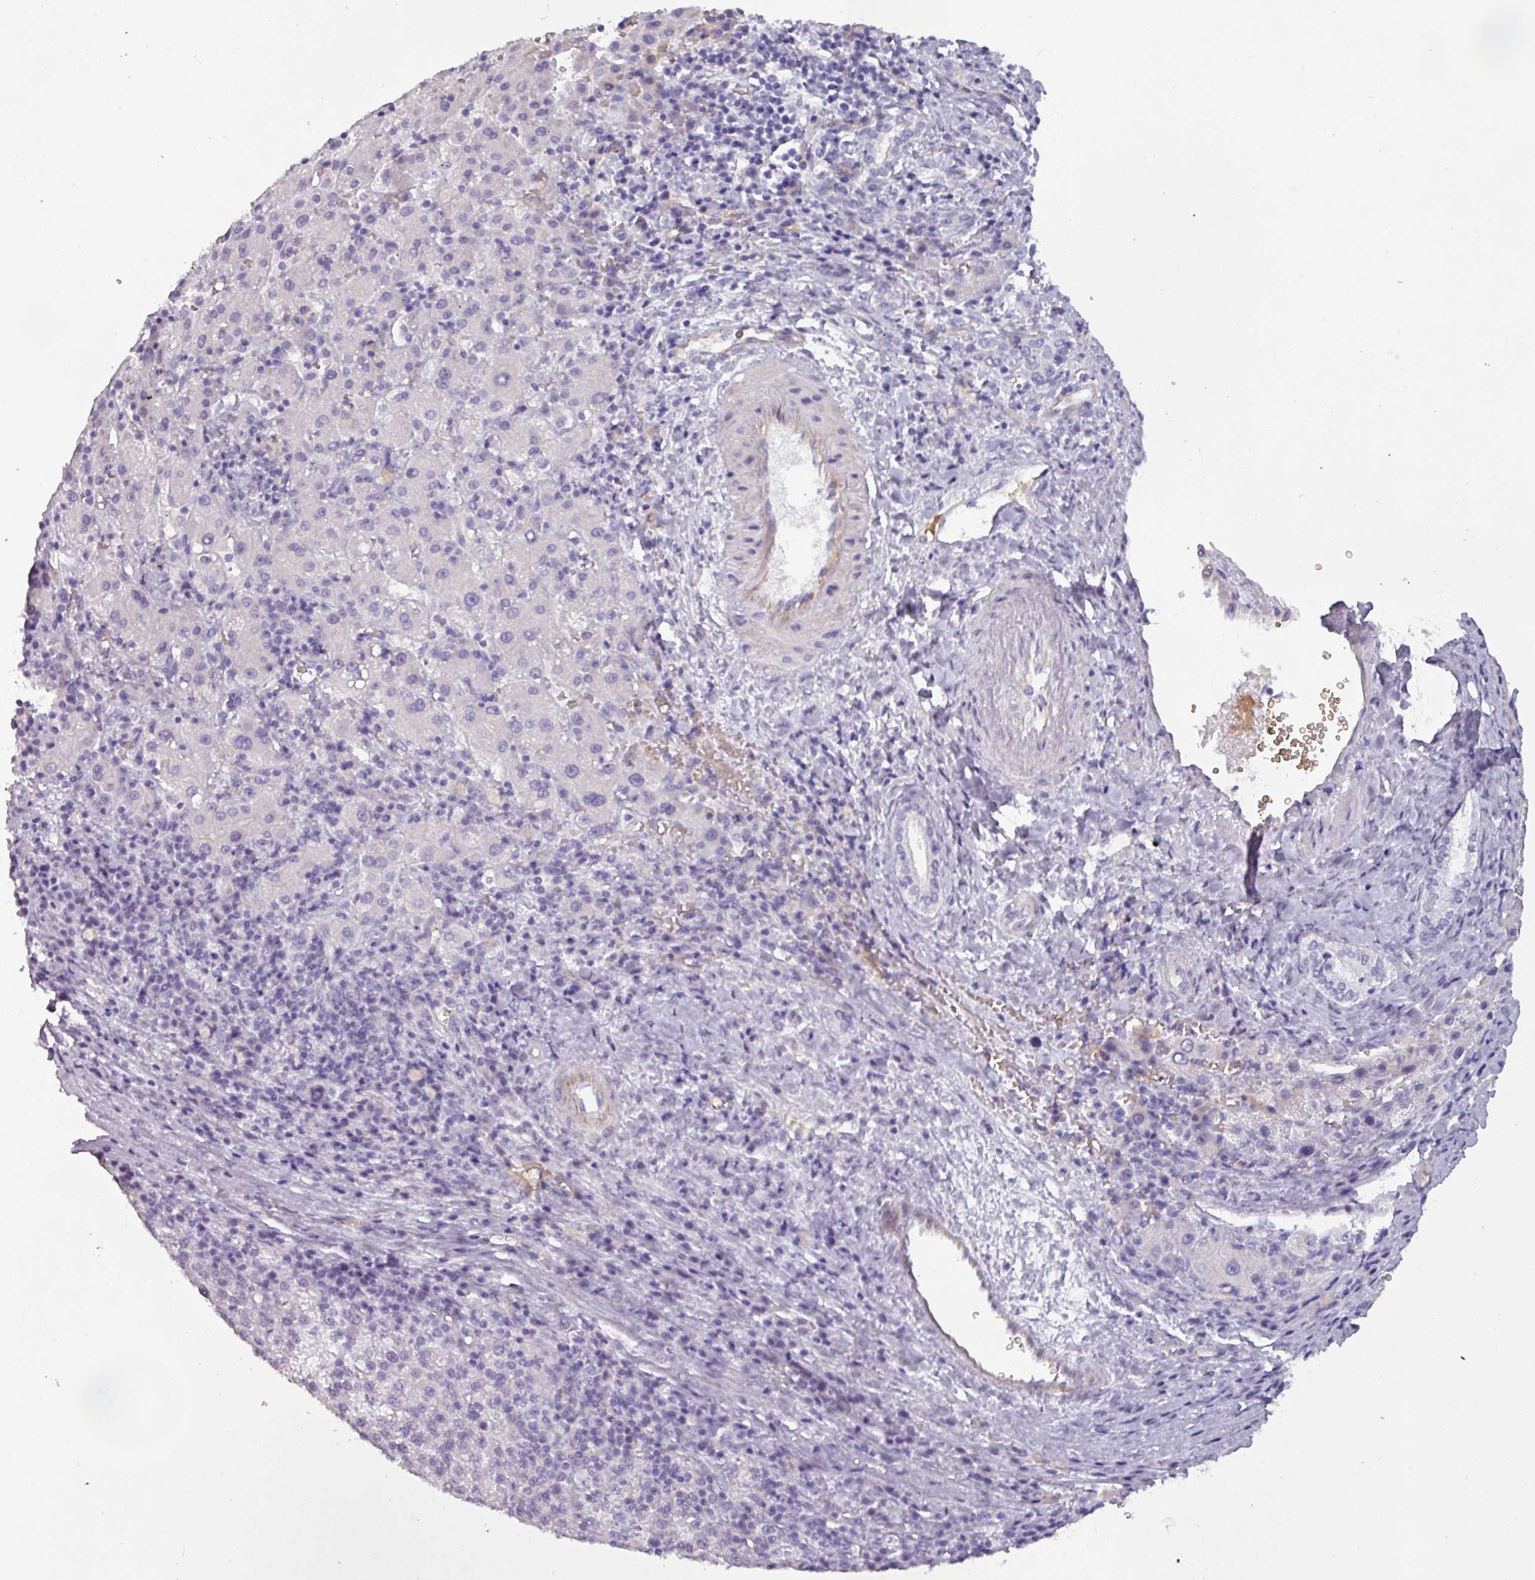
{"staining": {"intensity": "negative", "quantity": "none", "location": "none"}, "tissue": "liver cancer", "cell_type": "Tumor cells", "image_type": "cancer", "snomed": [{"axis": "morphology", "description": "Carcinoma, Hepatocellular, NOS"}, {"axis": "topography", "description": "Liver"}], "caption": "The image demonstrates no staining of tumor cells in liver hepatocellular carcinoma.", "gene": "AREL1", "patient": {"sex": "female", "age": 58}}